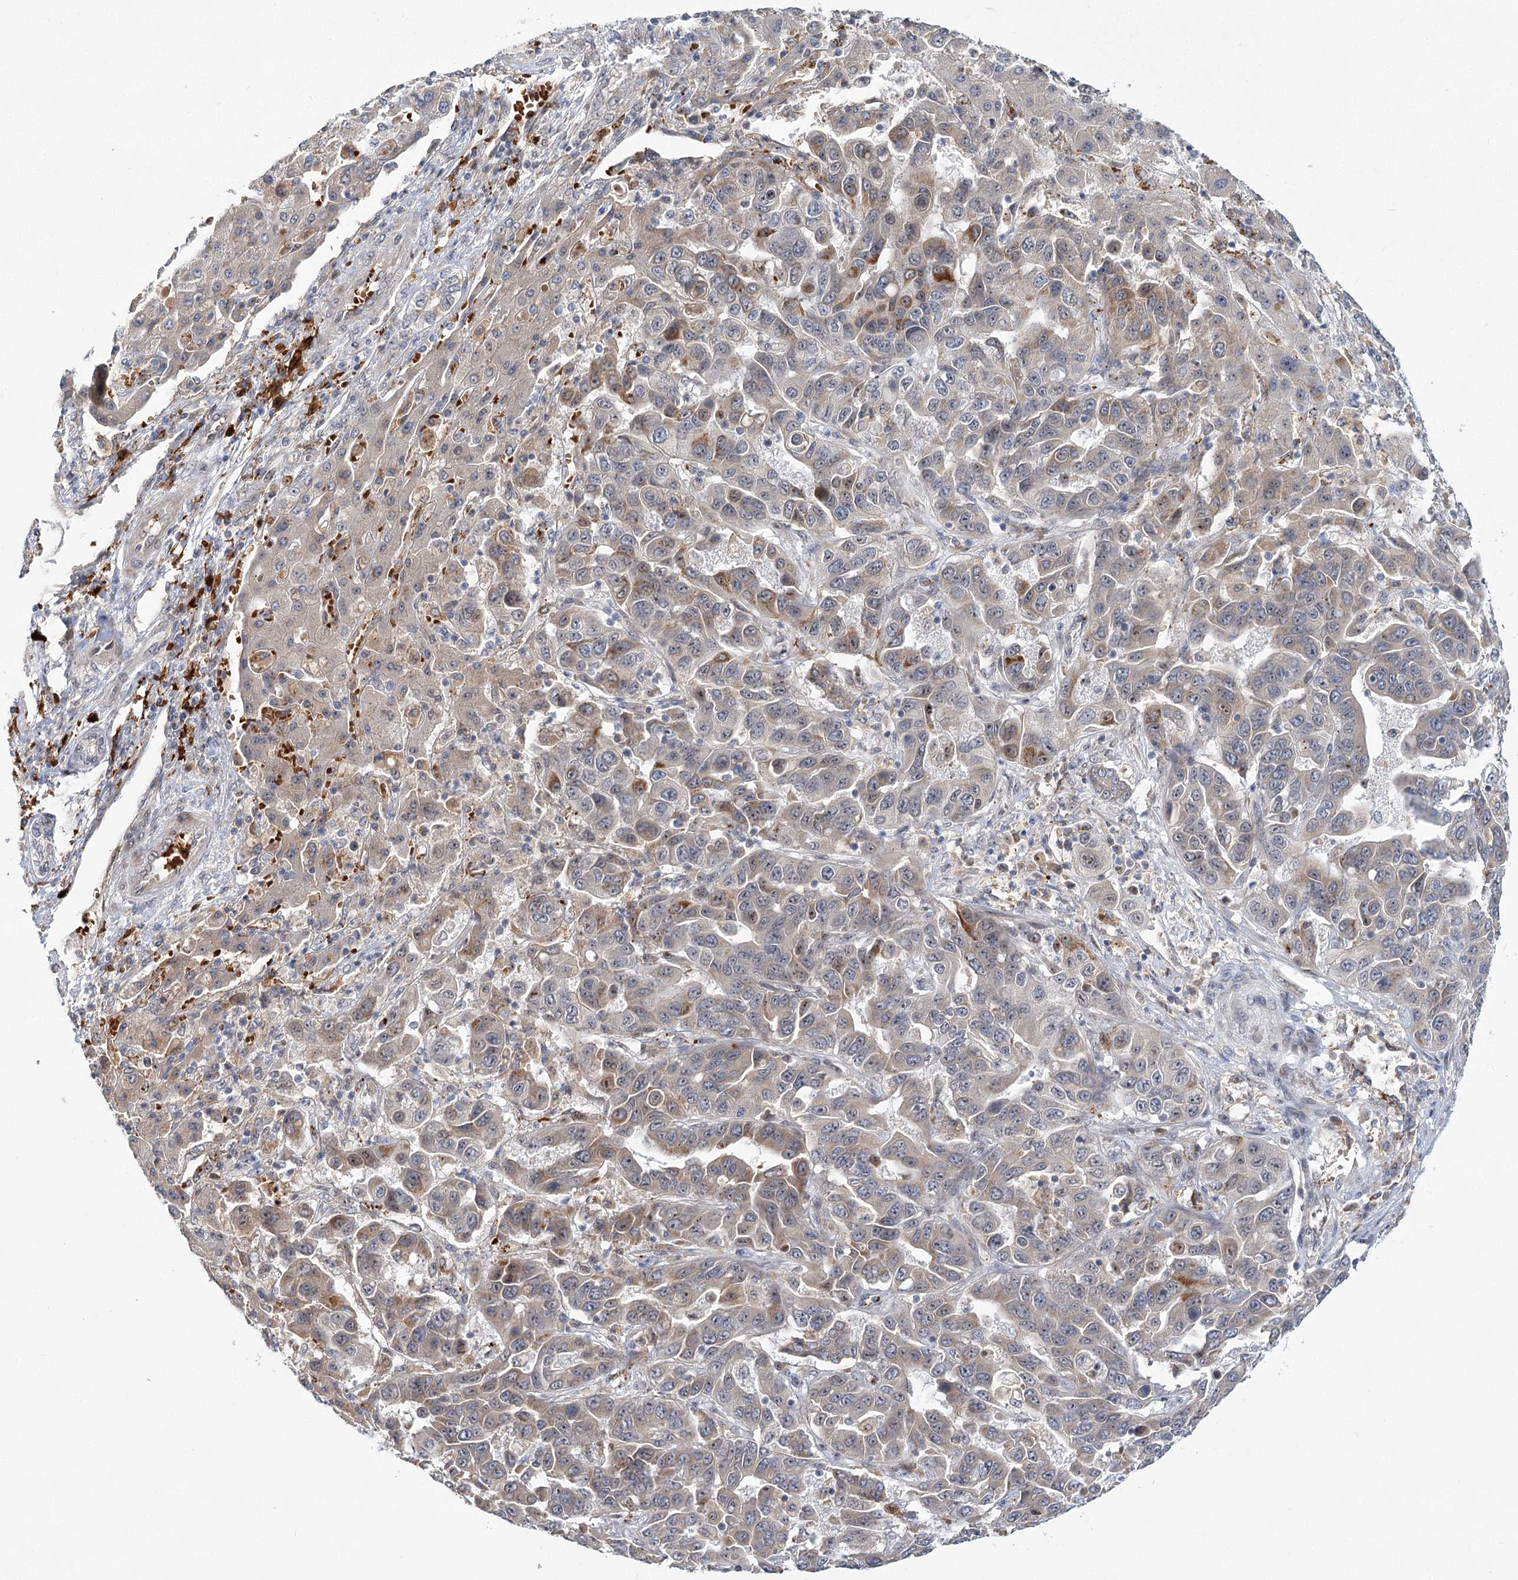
{"staining": {"intensity": "moderate", "quantity": "<25%", "location": "cytoplasmic/membranous"}, "tissue": "liver cancer", "cell_type": "Tumor cells", "image_type": "cancer", "snomed": [{"axis": "morphology", "description": "Cholangiocarcinoma"}, {"axis": "topography", "description": "Liver"}], "caption": "Immunohistochemical staining of human cholangiocarcinoma (liver) exhibits low levels of moderate cytoplasmic/membranous protein staining in approximately <25% of tumor cells.", "gene": "WDR36", "patient": {"sex": "female", "age": 52}}